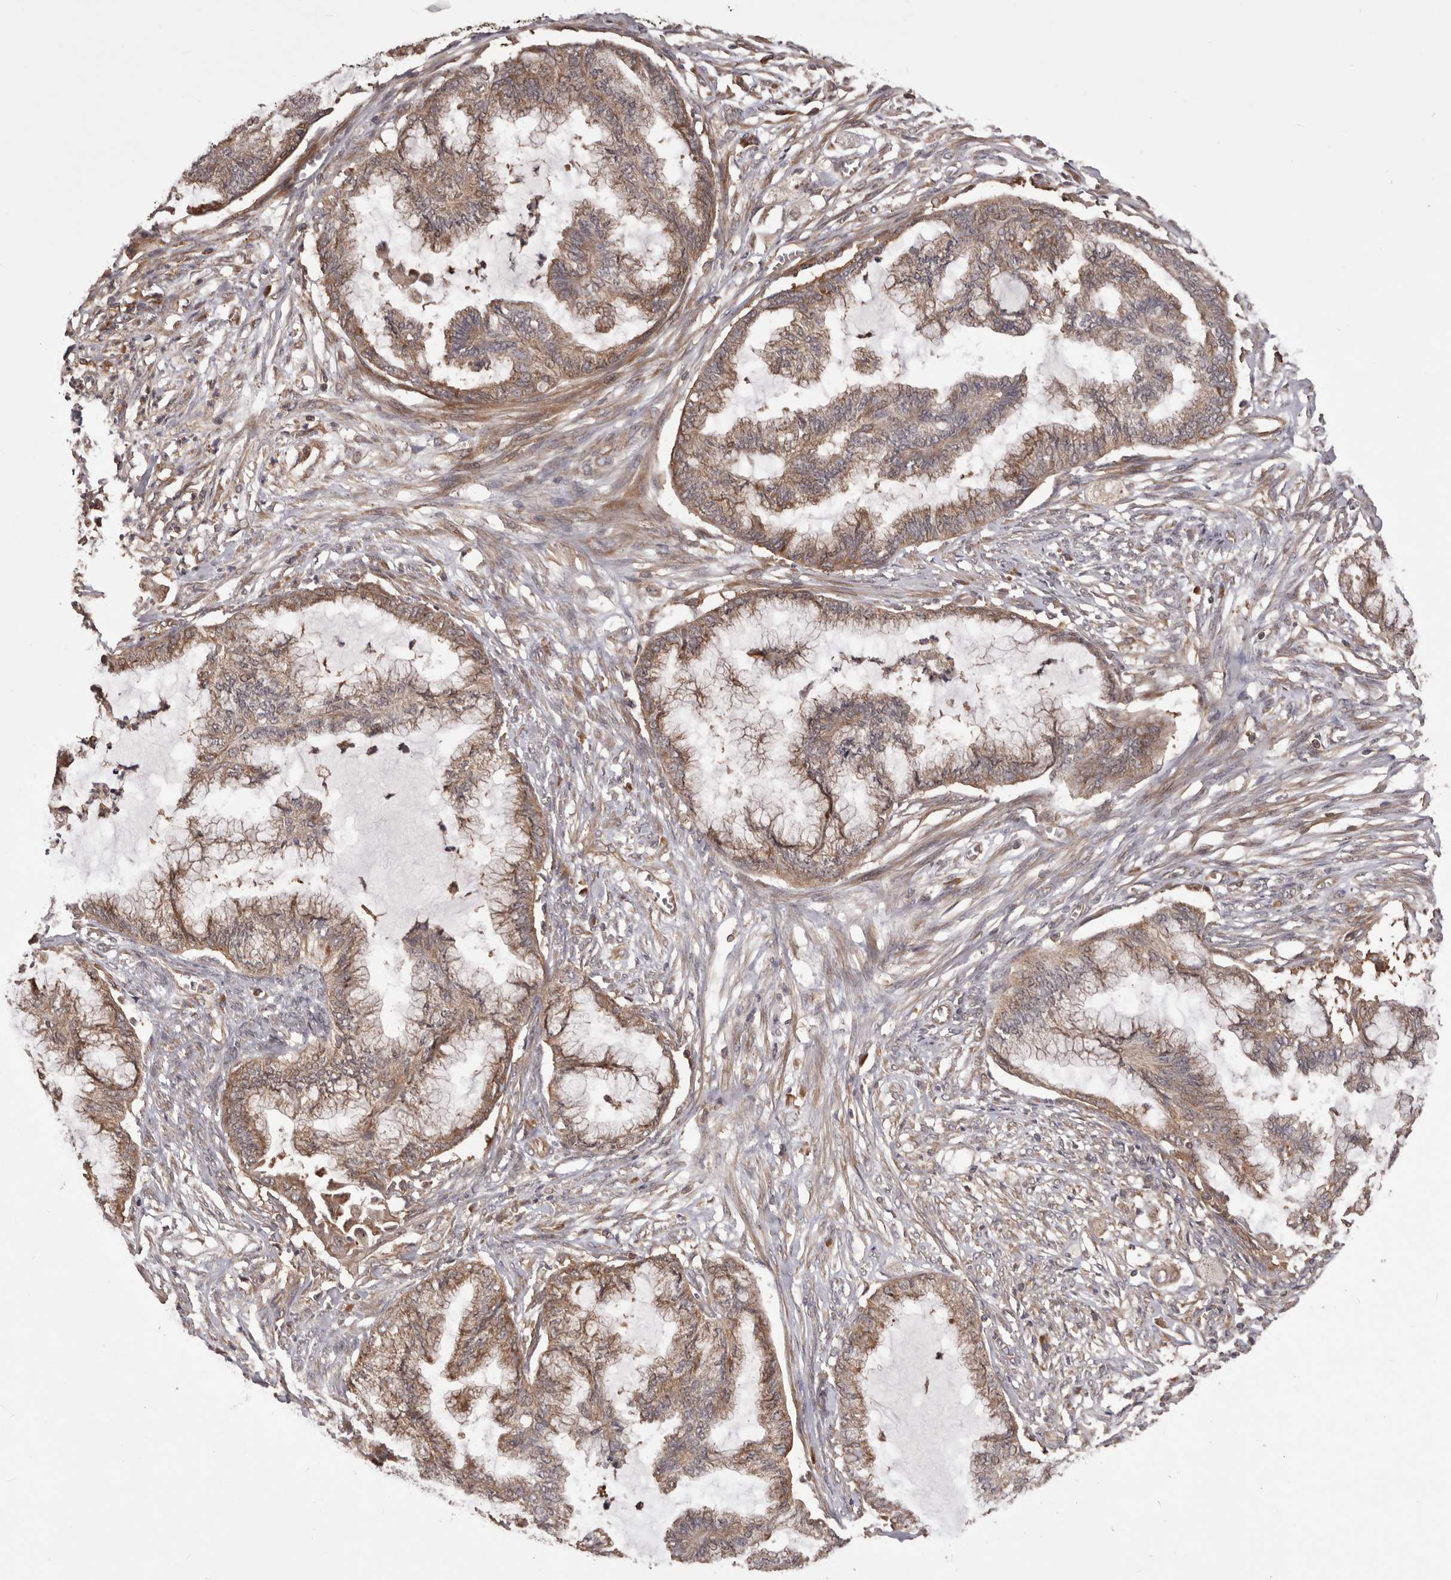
{"staining": {"intensity": "moderate", "quantity": ">75%", "location": "cytoplasmic/membranous"}, "tissue": "endometrial cancer", "cell_type": "Tumor cells", "image_type": "cancer", "snomed": [{"axis": "morphology", "description": "Adenocarcinoma, NOS"}, {"axis": "topography", "description": "Endometrium"}], "caption": "Moderate cytoplasmic/membranous staining for a protein is present in approximately >75% of tumor cells of endometrial cancer (adenocarcinoma) using IHC.", "gene": "HBS1L", "patient": {"sex": "female", "age": 86}}